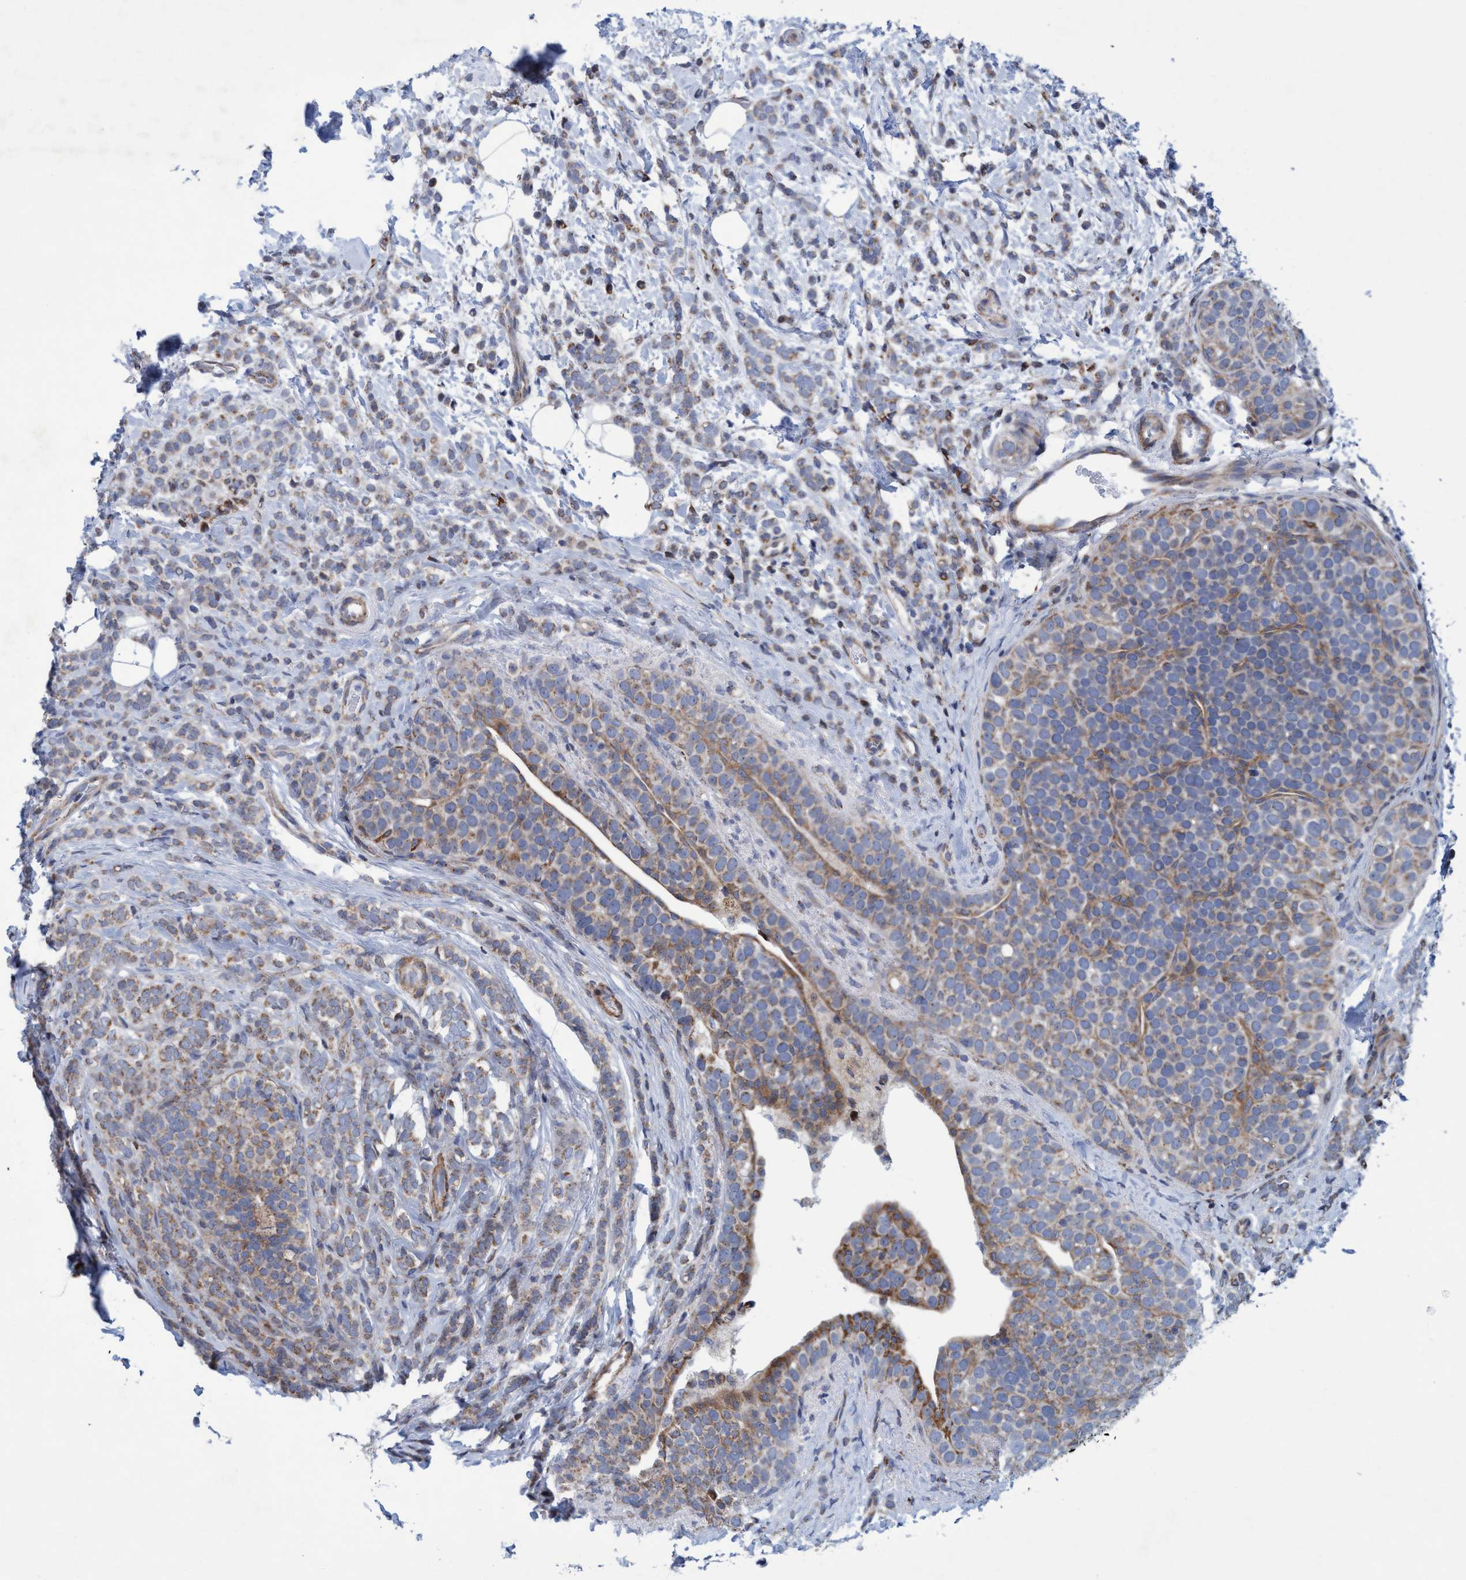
{"staining": {"intensity": "weak", "quantity": ">75%", "location": "cytoplasmic/membranous"}, "tissue": "breast cancer", "cell_type": "Tumor cells", "image_type": "cancer", "snomed": [{"axis": "morphology", "description": "Lobular carcinoma"}, {"axis": "topography", "description": "Breast"}], "caption": "Protein staining displays weak cytoplasmic/membranous staining in approximately >75% of tumor cells in breast cancer (lobular carcinoma).", "gene": "POLR1F", "patient": {"sex": "female", "age": 50}}